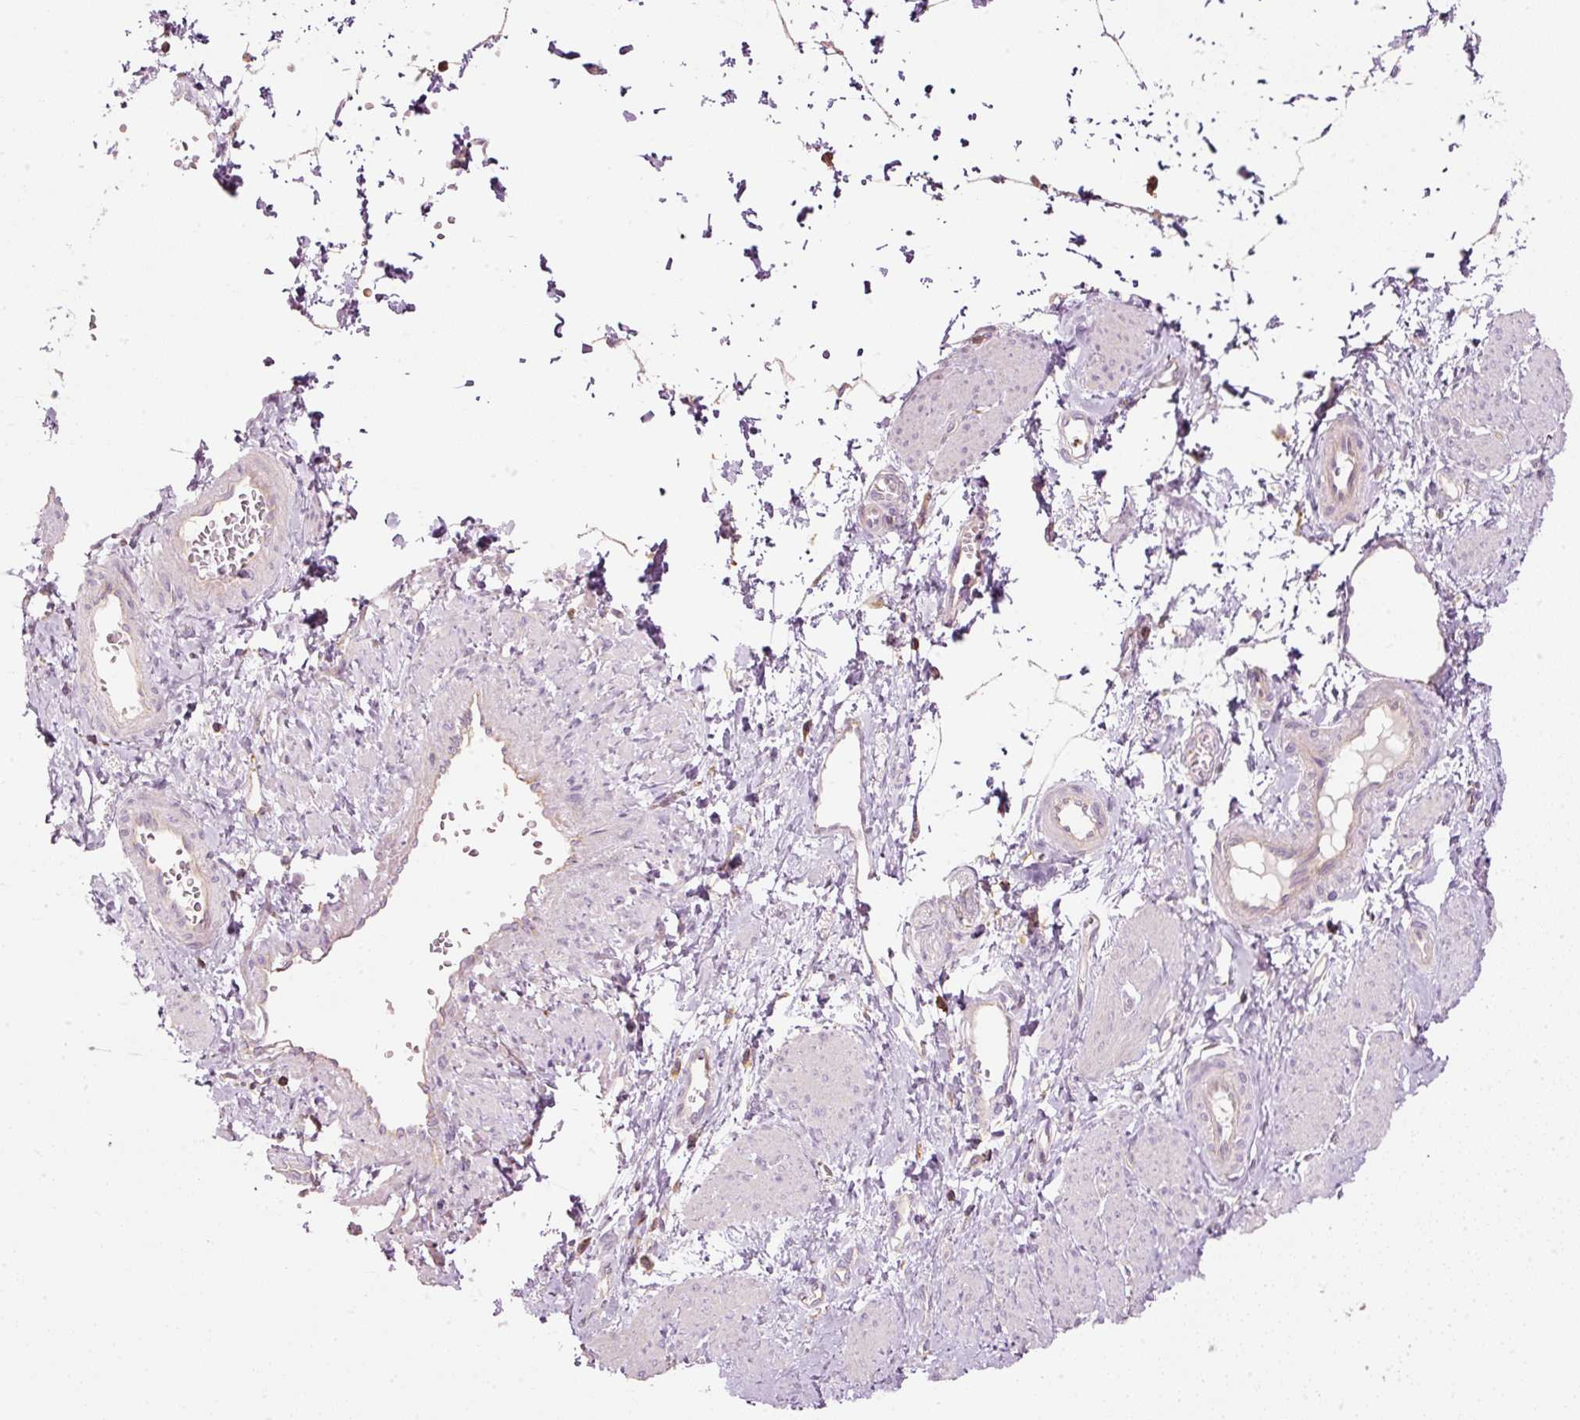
{"staining": {"intensity": "negative", "quantity": "none", "location": "none"}, "tissue": "smooth muscle", "cell_type": "Smooth muscle cells", "image_type": "normal", "snomed": [{"axis": "morphology", "description": "Normal tissue, NOS"}, {"axis": "topography", "description": "Smooth muscle"}, {"axis": "topography", "description": "Uterus"}], "caption": "Smooth muscle stained for a protein using immunohistochemistry (IHC) shows no expression smooth muscle cells.", "gene": "SIPA1", "patient": {"sex": "female", "age": 39}}